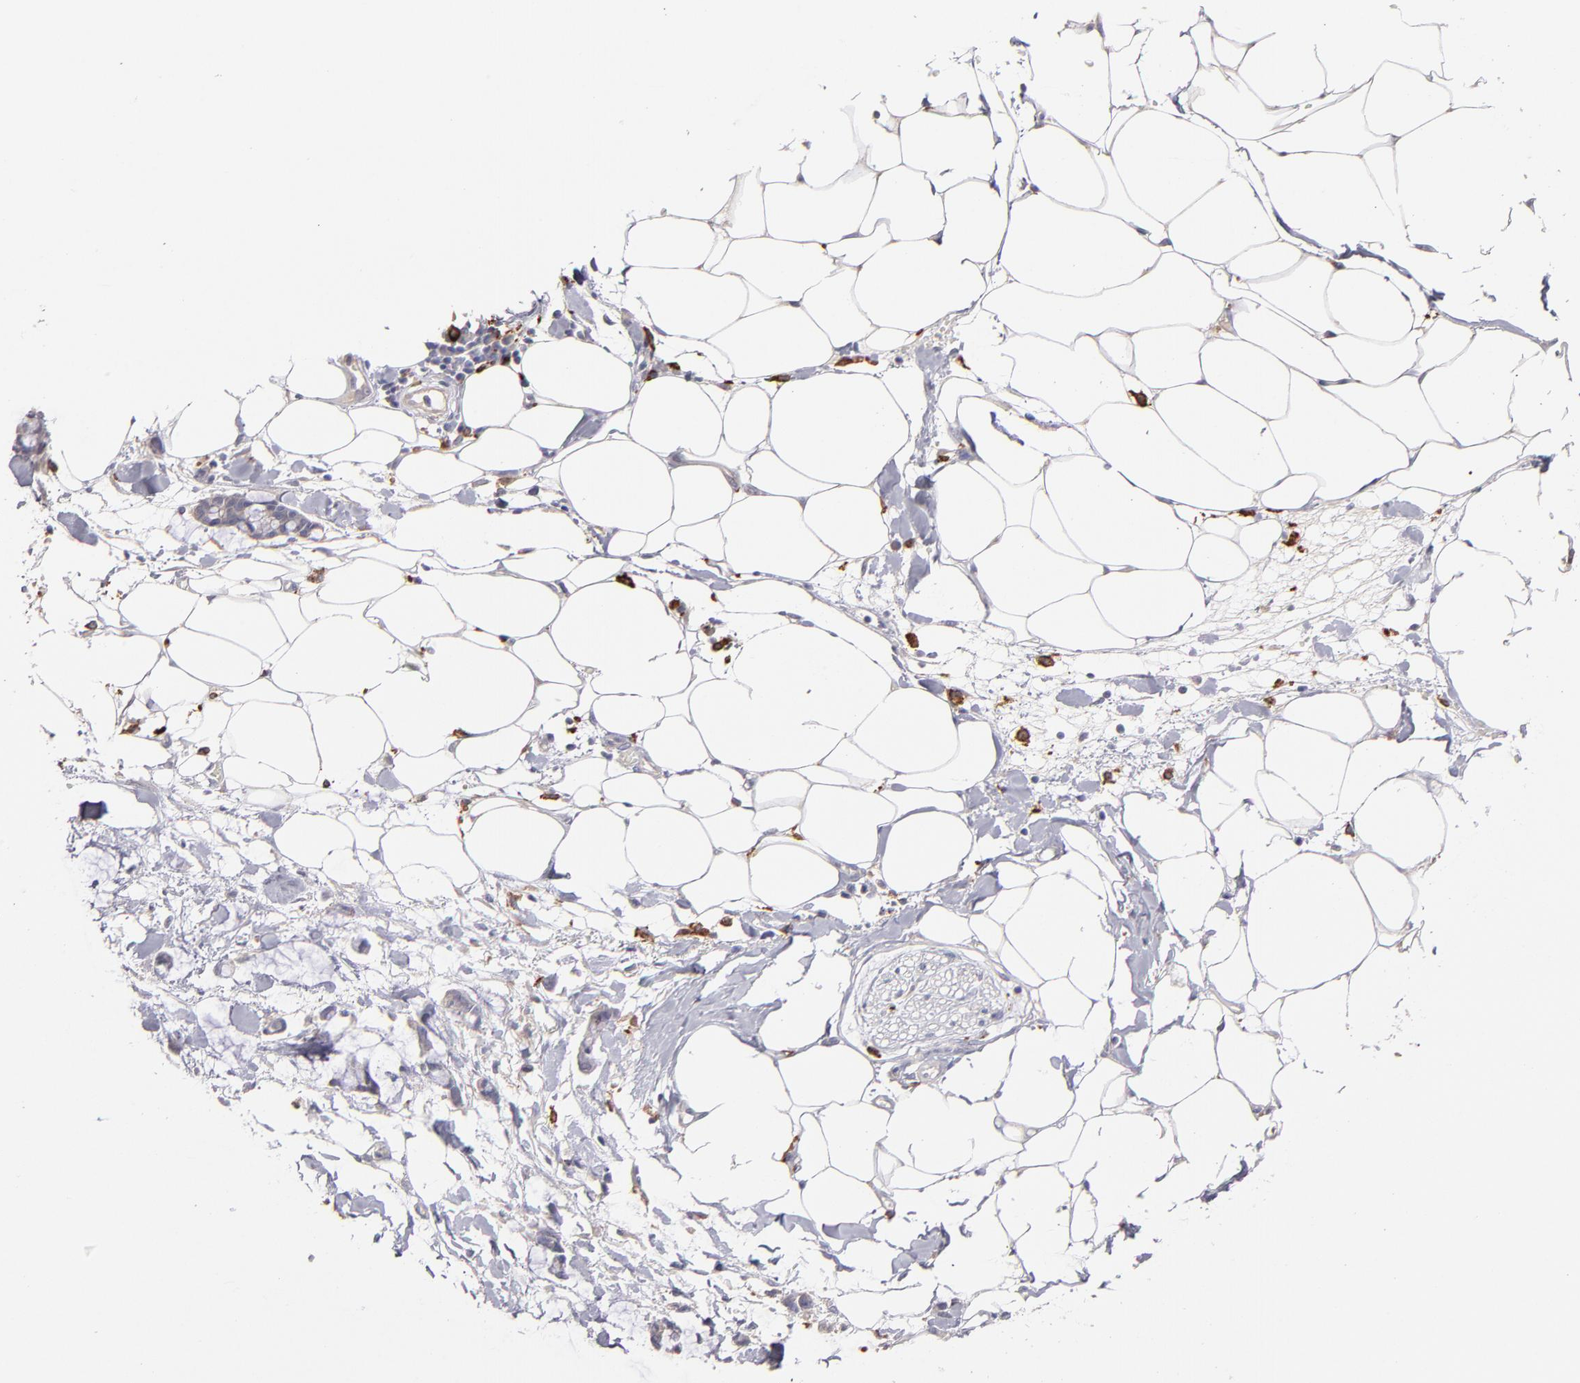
{"staining": {"intensity": "negative", "quantity": "none", "location": "none"}, "tissue": "adipose tissue", "cell_type": "Adipocytes", "image_type": "normal", "snomed": [{"axis": "morphology", "description": "Normal tissue, NOS"}, {"axis": "morphology", "description": "Adenocarcinoma, NOS"}, {"axis": "topography", "description": "Colon"}, {"axis": "topography", "description": "Peripheral nerve tissue"}], "caption": "This is a micrograph of IHC staining of unremarkable adipose tissue, which shows no expression in adipocytes.", "gene": "GLDC", "patient": {"sex": "male", "age": 14}}